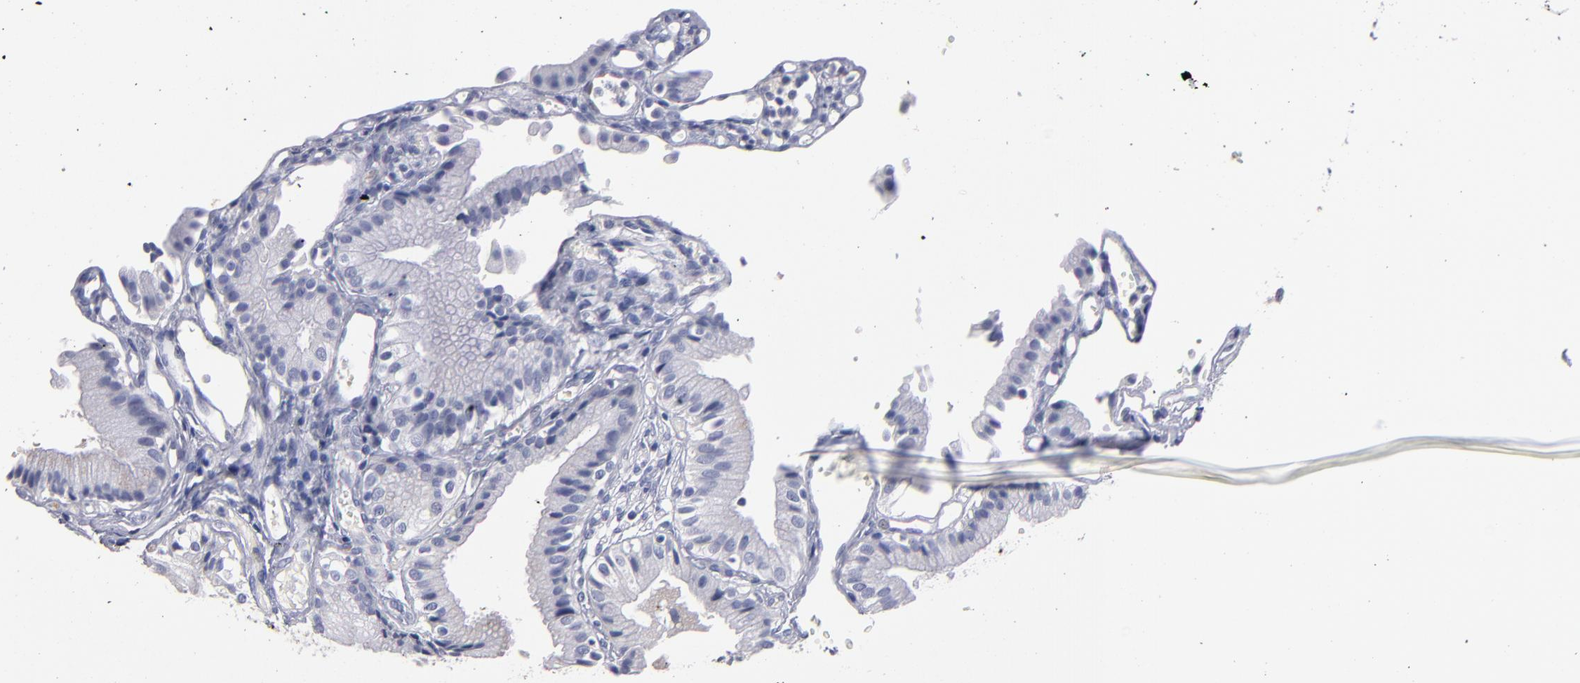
{"staining": {"intensity": "negative", "quantity": "none", "location": "none"}, "tissue": "gallbladder", "cell_type": "Glandular cells", "image_type": "normal", "snomed": [{"axis": "morphology", "description": "Normal tissue, NOS"}, {"axis": "topography", "description": "Gallbladder"}], "caption": "Glandular cells are negative for brown protein staining in benign gallbladder. The staining is performed using DAB (3,3'-diaminobenzidine) brown chromogen with nuclei counter-stained in using hematoxylin.", "gene": "FABP4", "patient": {"sex": "male", "age": 65}}